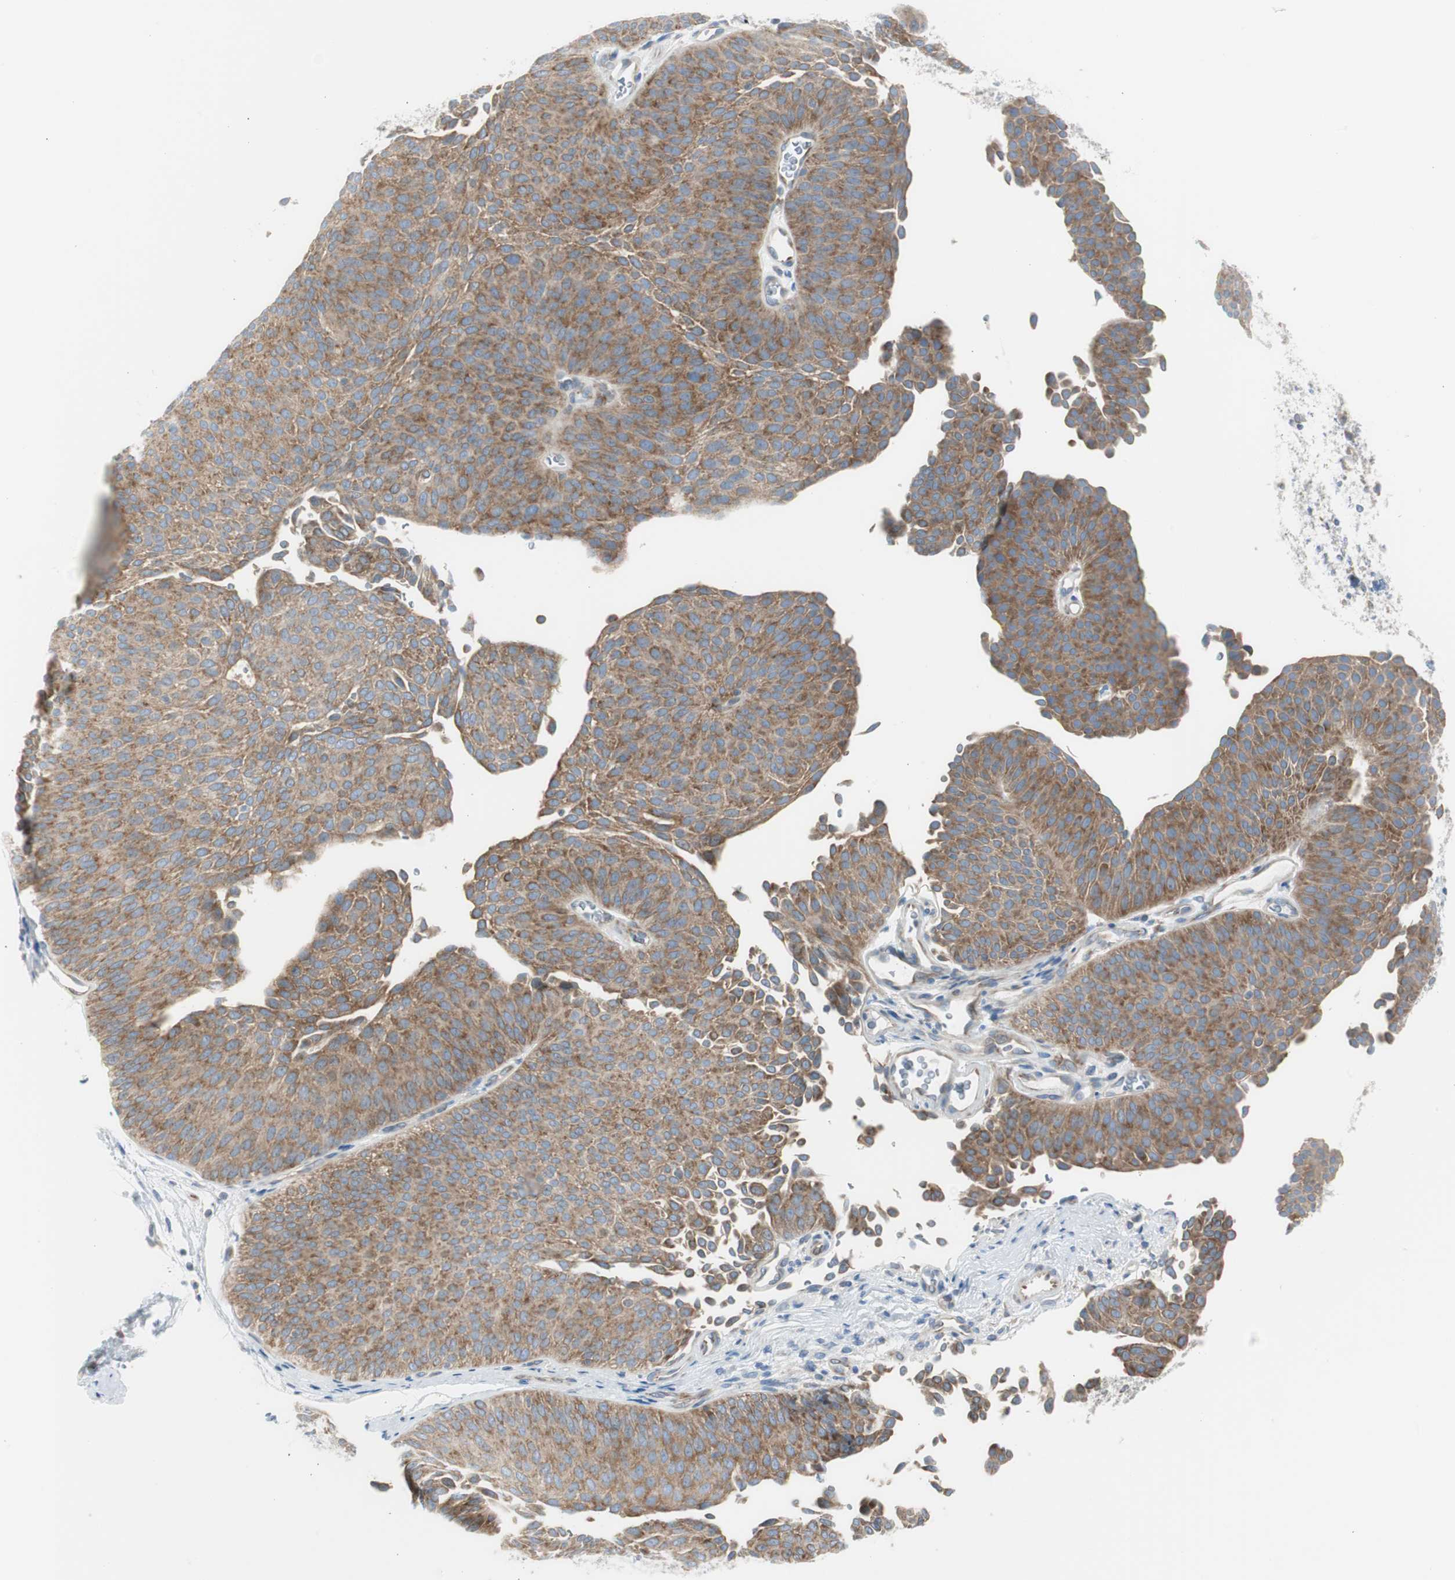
{"staining": {"intensity": "moderate", "quantity": ">75%", "location": "cytoplasmic/membranous"}, "tissue": "urothelial cancer", "cell_type": "Tumor cells", "image_type": "cancer", "snomed": [{"axis": "morphology", "description": "Urothelial carcinoma, Low grade"}, {"axis": "topography", "description": "Urinary bladder"}], "caption": "Moderate cytoplasmic/membranous staining is seen in about >75% of tumor cells in urothelial cancer. Immunohistochemistry stains the protein of interest in brown and the nuclei are stained blue.", "gene": "RPS12", "patient": {"sex": "female", "age": 60}}